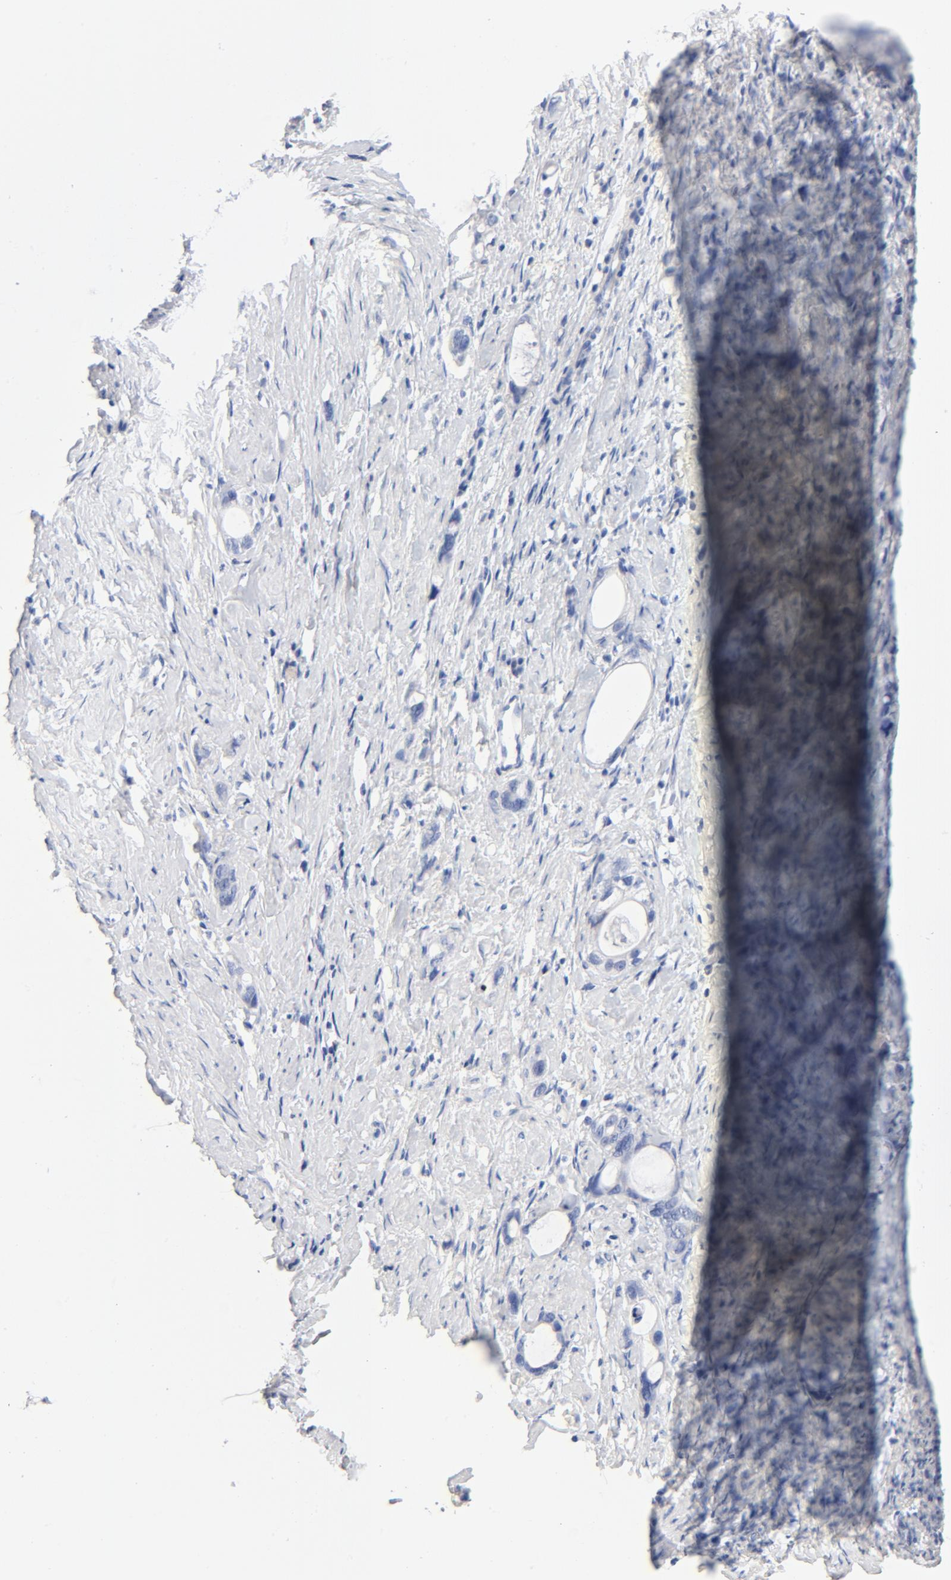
{"staining": {"intensity": "negative", "quantity": "none", "location": "none"}, "tissue": "stomach cancer", "cell_type": "Tumor cells", "image_type": "cancer", "snomed": [{"axis": "morphology", "description": "Adenocarcinoma, NOS"}, {"axis": "topography", "description": "Stomach"}], "caption": "IHC photomicrograph of neoplastic tissue: human stomach cancer stained with DAB (3,3'-diaminobenzidine) displays no significant protein positivity in tumor cells.", "gene": "HOMER1", "patient": {"sex": "female", "age": 75}}